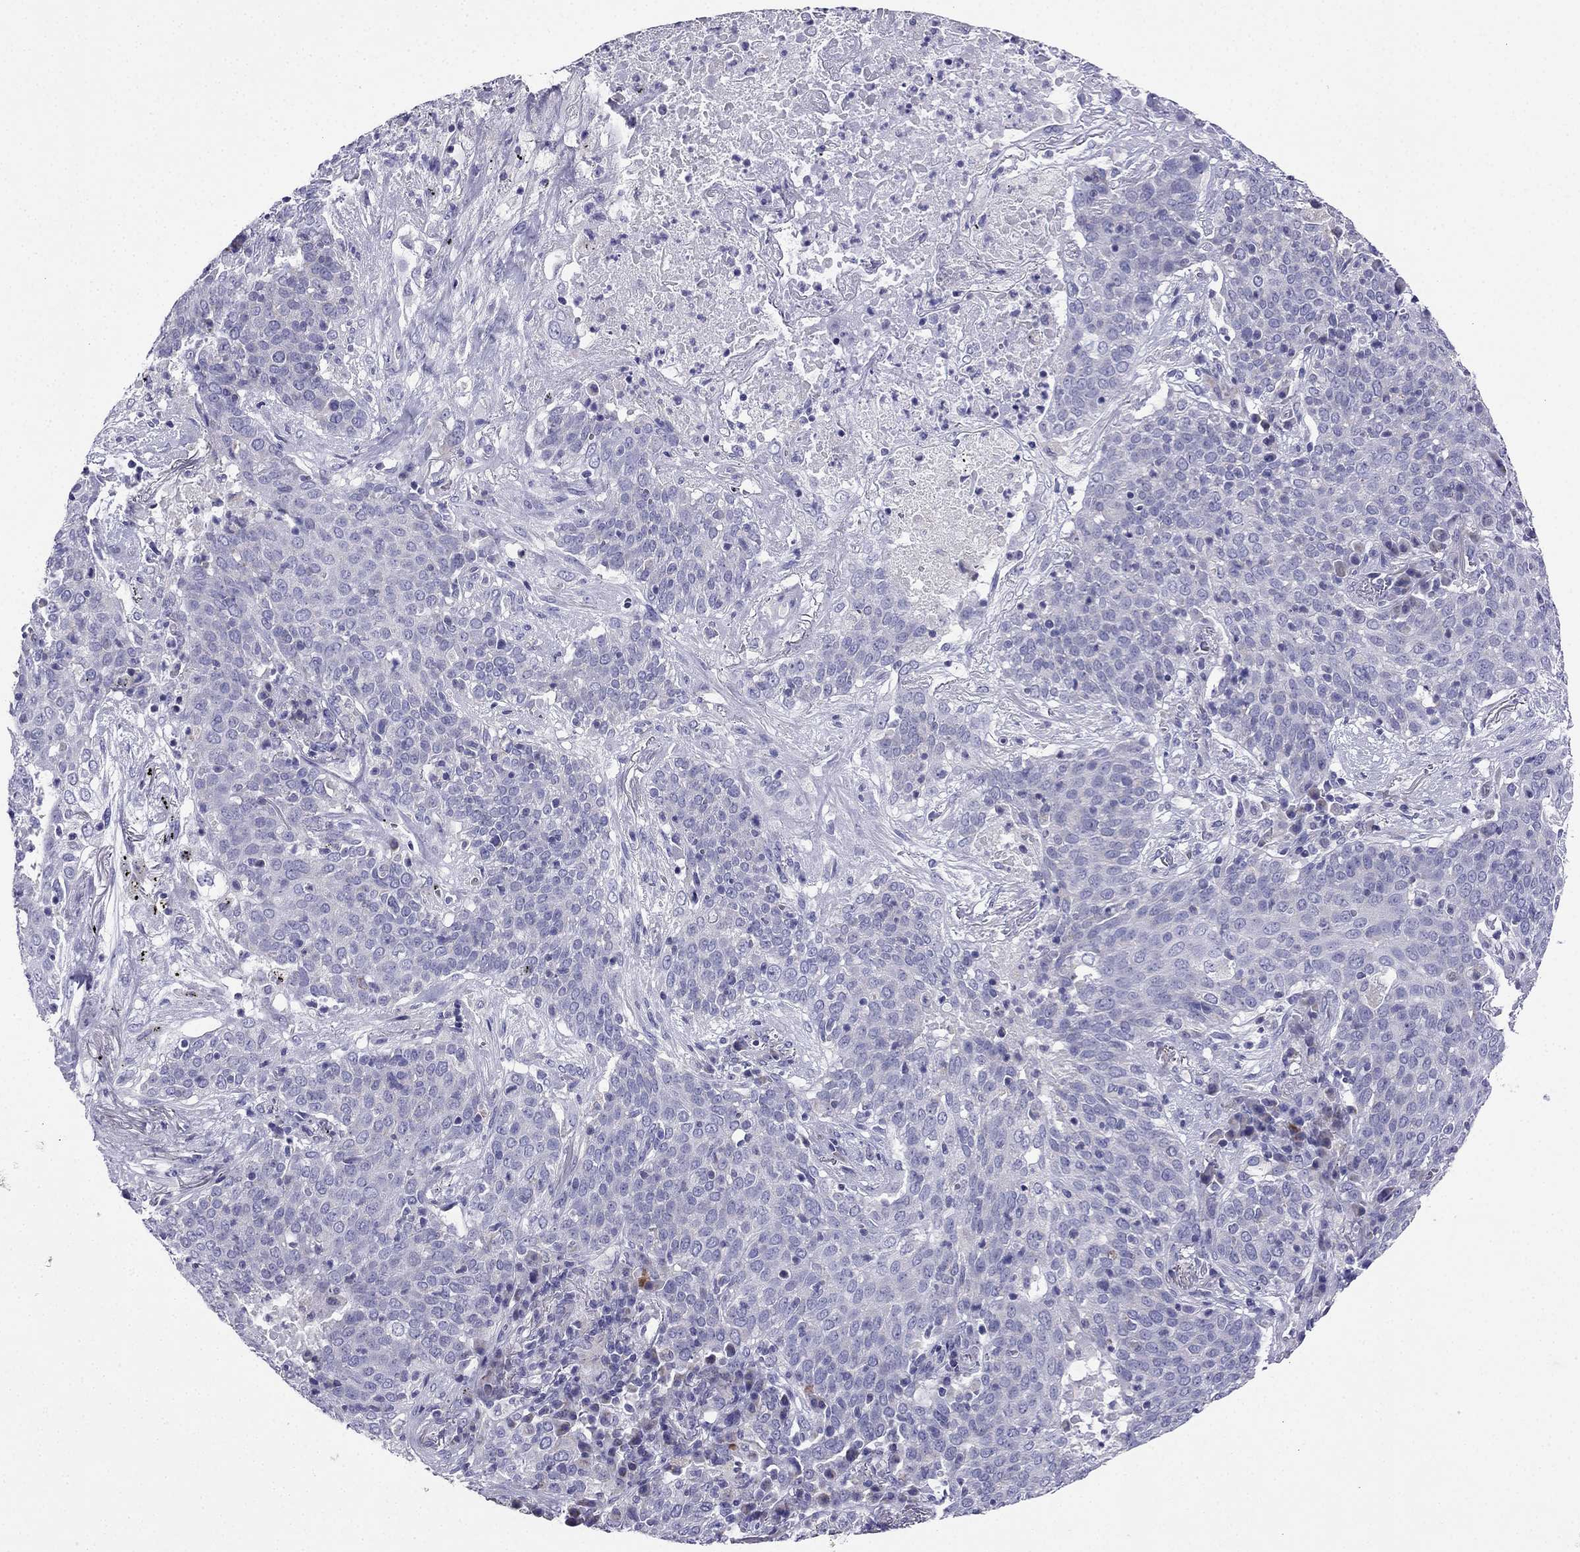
{"staining": {"intensity": "negative", "quantity": "none", "location": "none"}, "tissue": "lung cancer", "cell_type": "Tumor cells", "image_type": "cancer", "snomed": [{"axis": "morphology", "description": "Squamous cell carcinoma, NOS"}, {"axis": "topography", "description": "Lung"}], "caption": "This is a histopathology image of IHC staining of squamous cell carcinoma (lung), which shows no staining in tumor cells. (Brightfield microscopy of DAB (3,3'-diaminobenzidine) immunohistochemistry (IHC) at high magnification).", "gene": "KIF5A", "patient": {"sex": "male", "age": 82}}